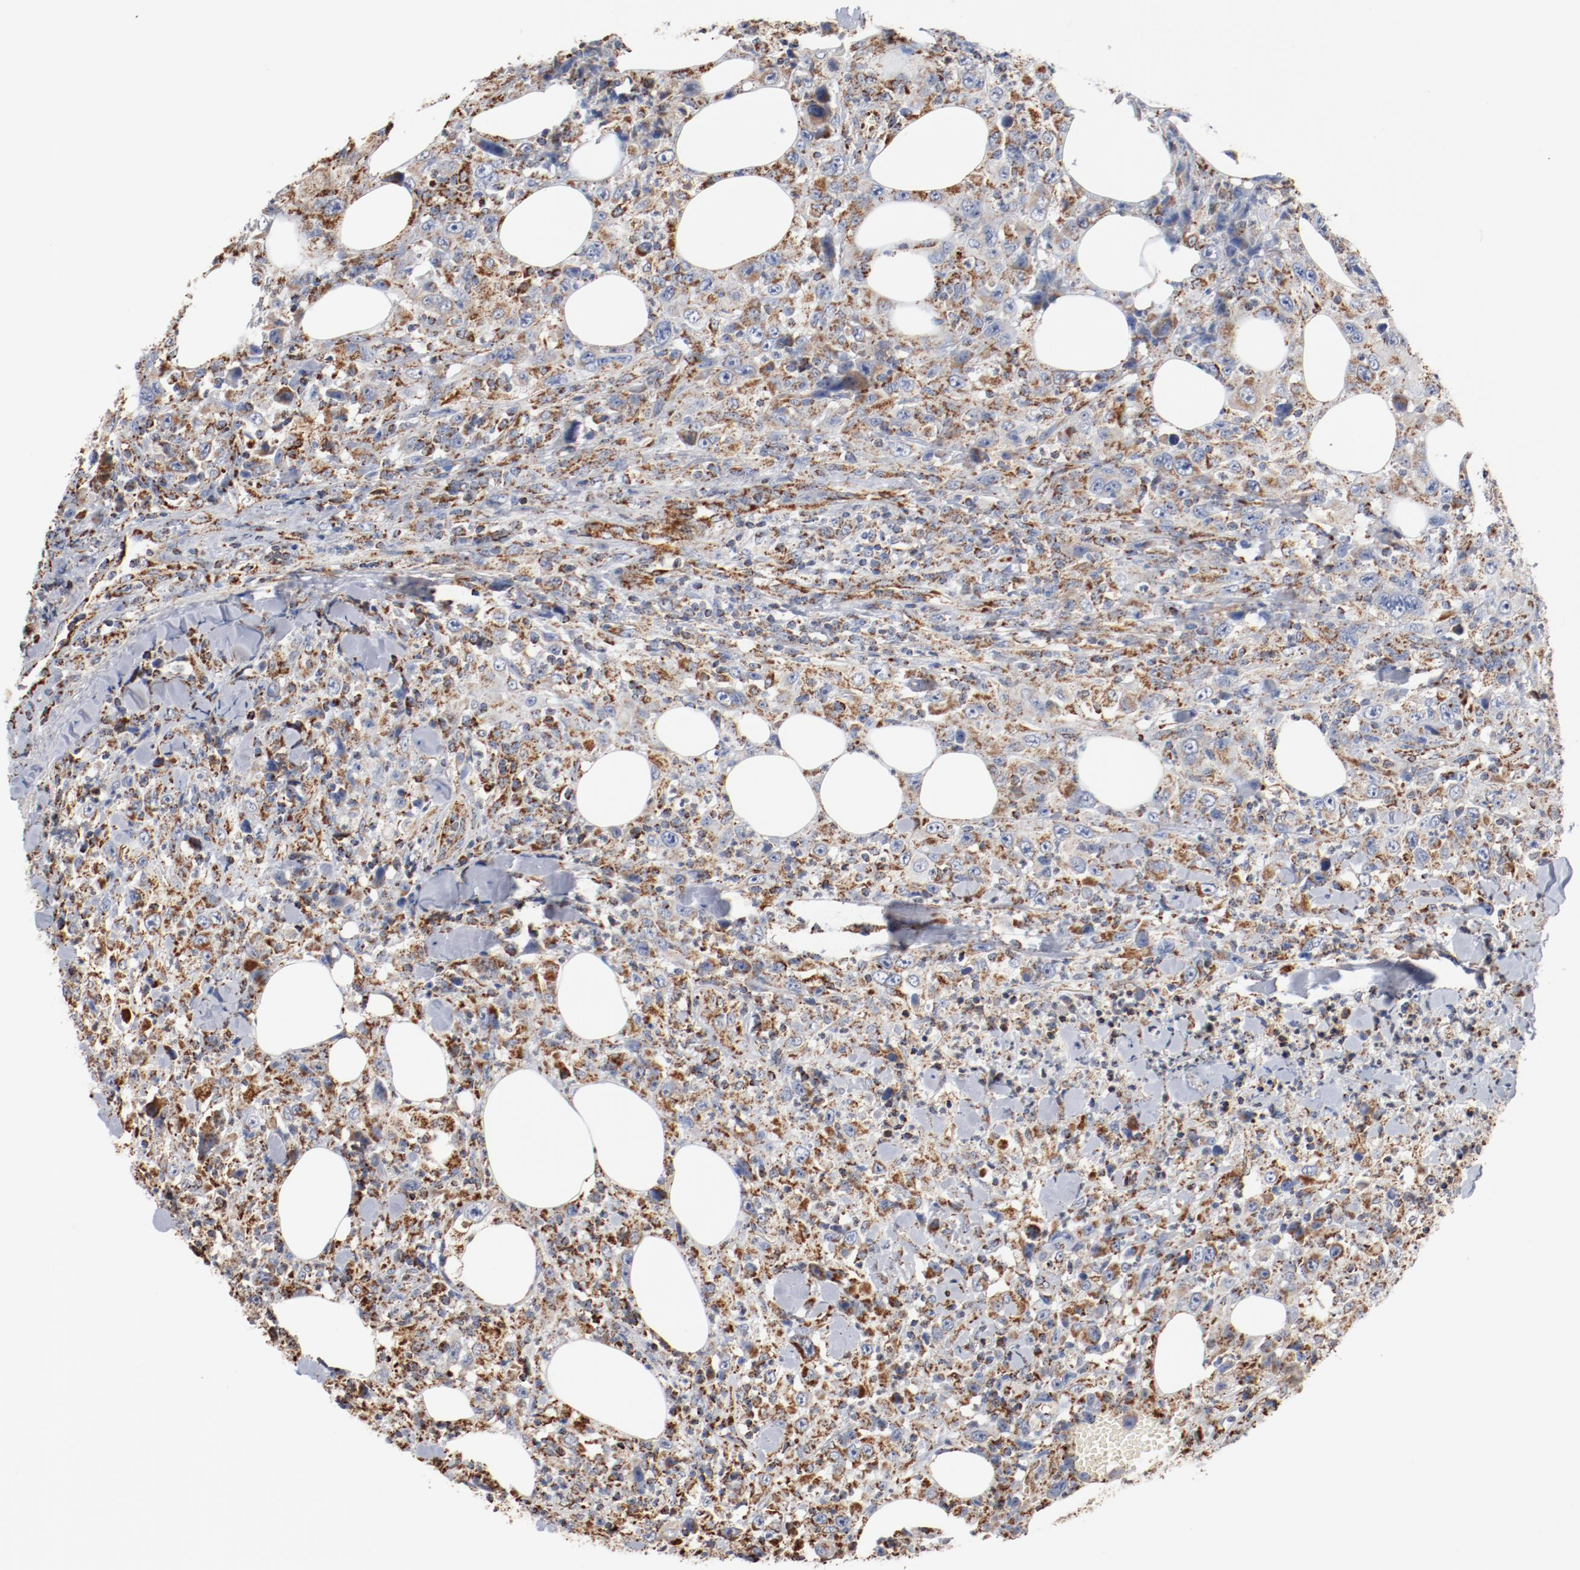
{"staining": {"intensity": "strong", "quantity": ">75%", "location": "cytoplasmic/membranous"}, "tissue": "thyroid cancer", "cell_type": "Tumor cells", "image_type": "cancer", "snomed": [{"axis": "morphology", "description": "Carcinoma, NOS"}, {"axis": "topography", "description": "Thyroid gland"}], "caption": "Strong cytoplasmic/membranous protein positivity is appreciated in approximately >75% of tumor cells in carcinoma (thyroid). The staining is performed using DAB (3,3'-diaminobenzidine) brown chromogen to label protein expression. The nuclei are counter-stained blue using hematoxylin.", "gene": "NDUFS4", "patient": {"sex": "female", "age": 77}}